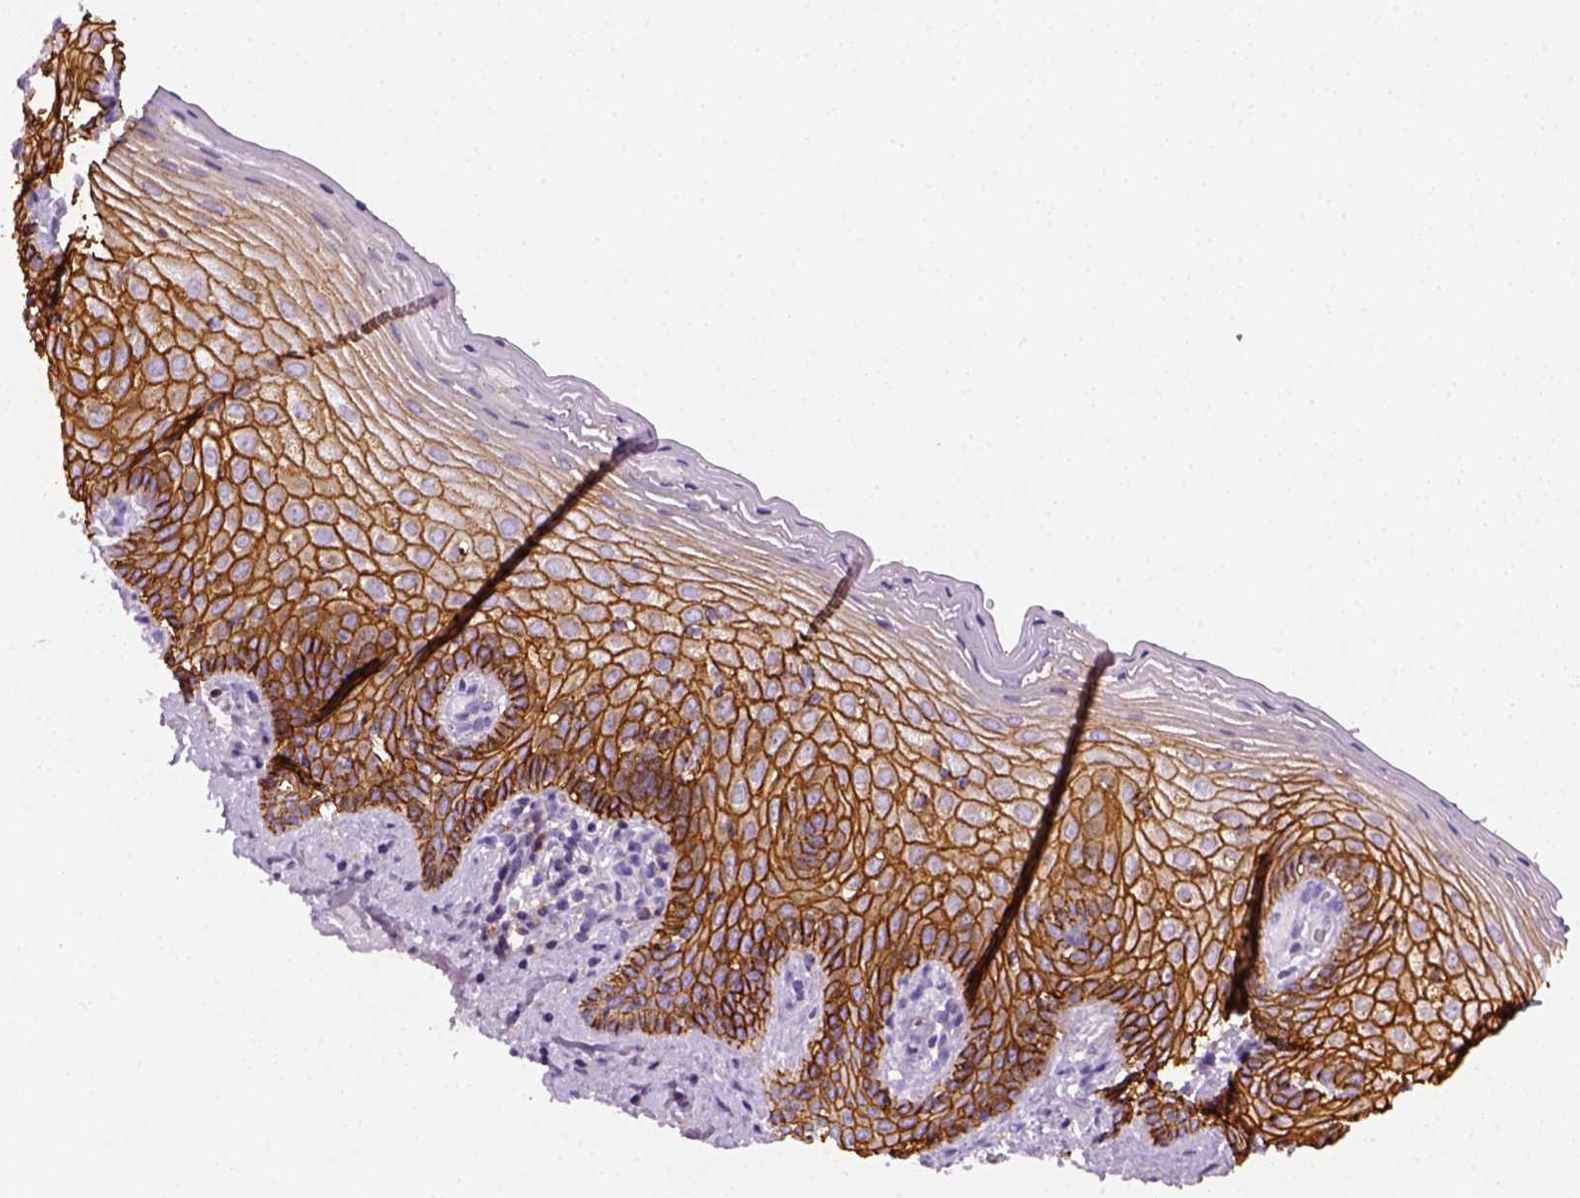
{"staining": {"intensity": "strong", "quantity": ">75%", "location": "cytoplasmic/membranous"}, "tissue": "vagina", "cell_type": "Squamous epithelial cells", "image_type": "normal", "snomed": [{"axis": "morphology", "description": "Normal tissue, NOS"}, {"axis": "topography", "description": "Vagina"}], "caption": "Brown immunohistochemical staining in normal human vagina demonstrates strong cytoplasmic/membranous expression in approximately >75% of squamous epithelial cells.", "gene": "AQP3", "patient": {"sex": "female", "age": 45}}